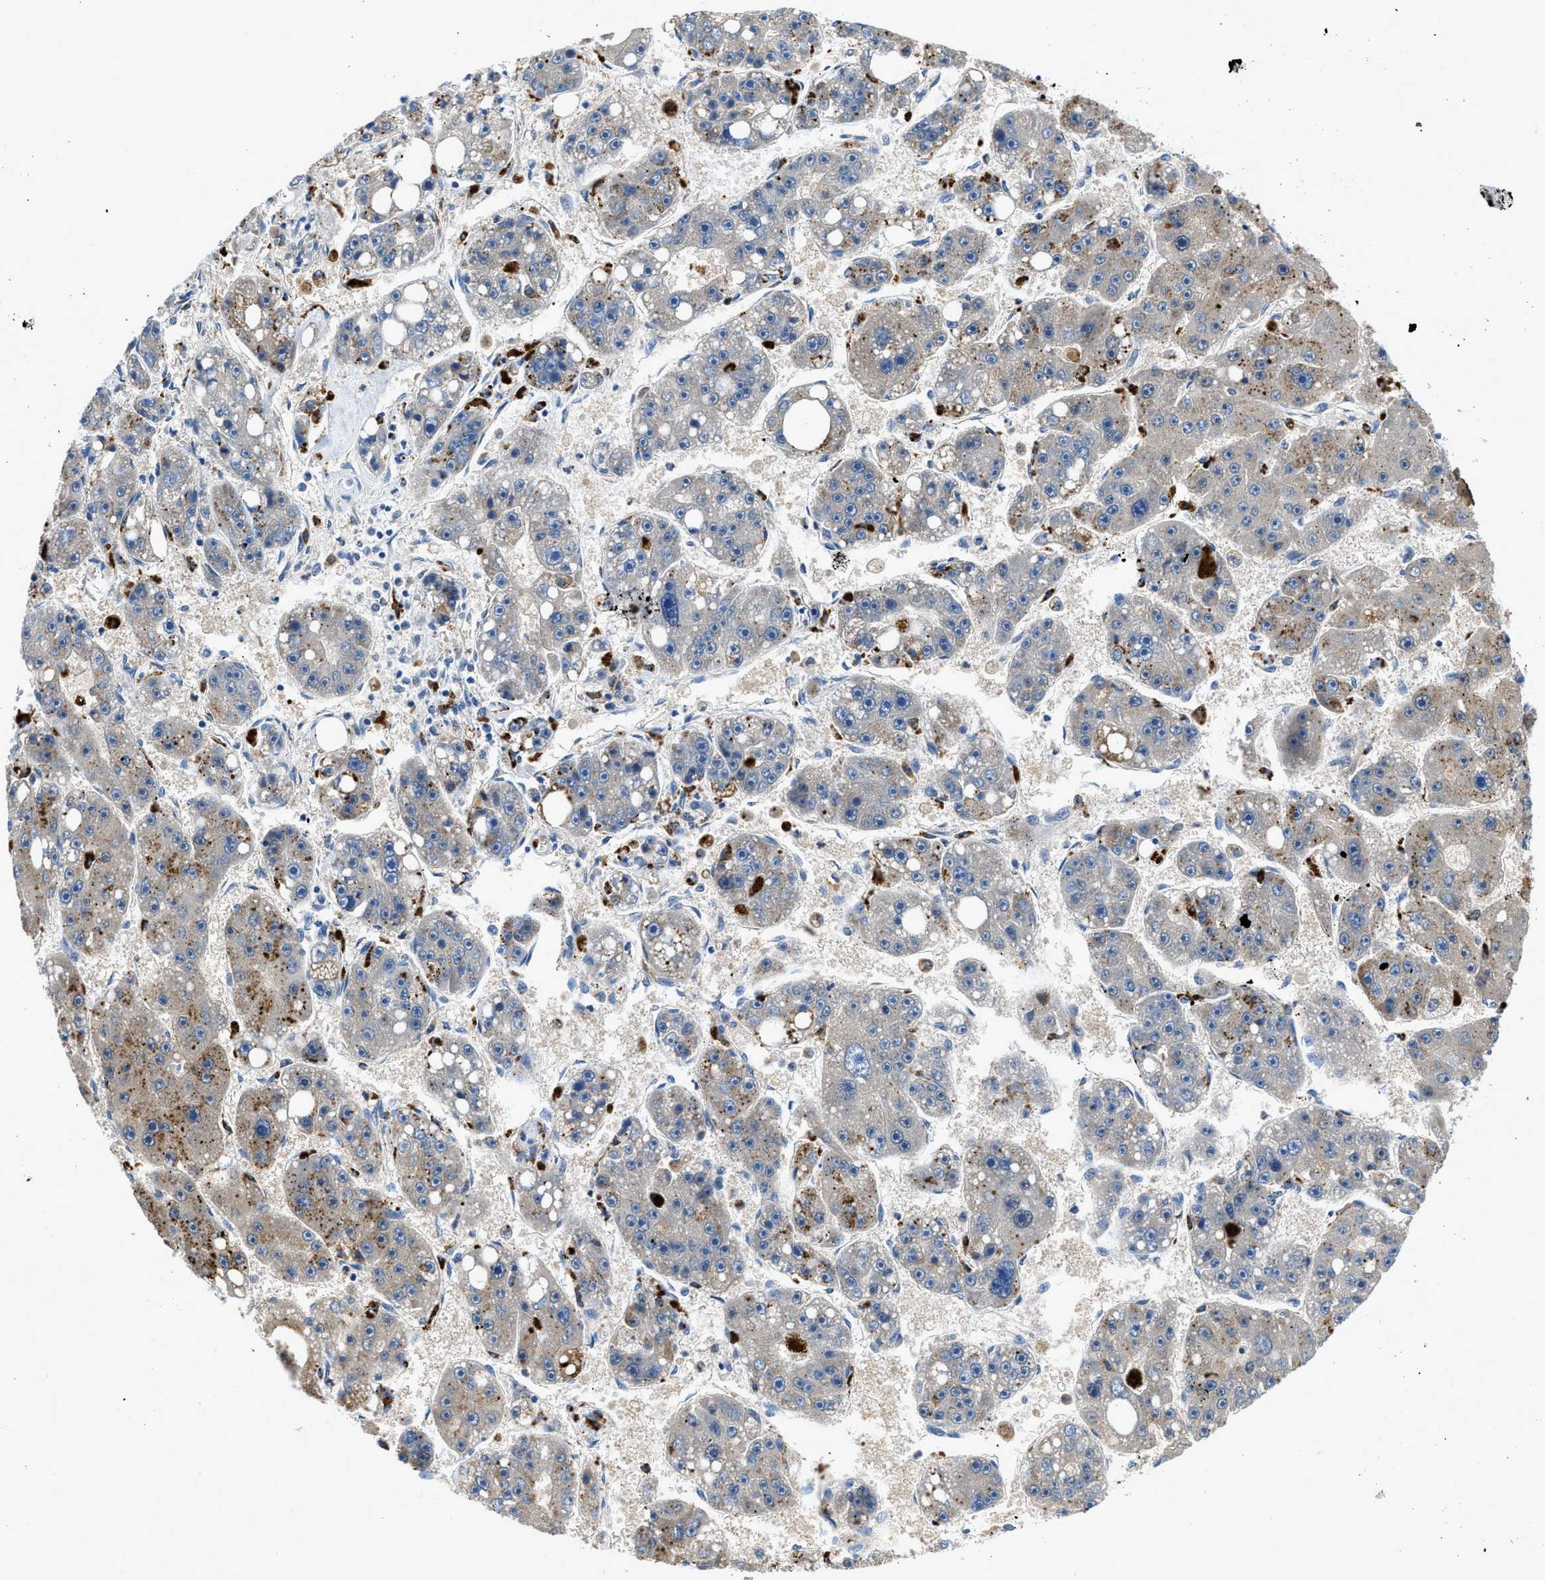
{"staining": {"intensity": "moderate", "quantity": "25%-75%", "location": "cytoplasmic/membranous"}, "tissue": "liver cancer", "cell_type": "Tumor cells", "image_type": "cancer", "snomed": [{"axis": "morphology", "description": "Carcinoma, Hepatocellular, NOS"}, {"axis": "topography", "description": "Liver"}], "caption": "Immunohistochemistry (IHC) photomicrograph of neoplastic tissue: human liver hepatocellular carcinoma stained using immunohistochemistry (IHC) shows medium levels of moderate protein expression localized specifically in the cytoplasmic/membranous of tumor cells, appearing as a cytoplasmic/membranous brown color.", "gene": "ADGRE3", "patient": {"sex": "female", "age": 61}}